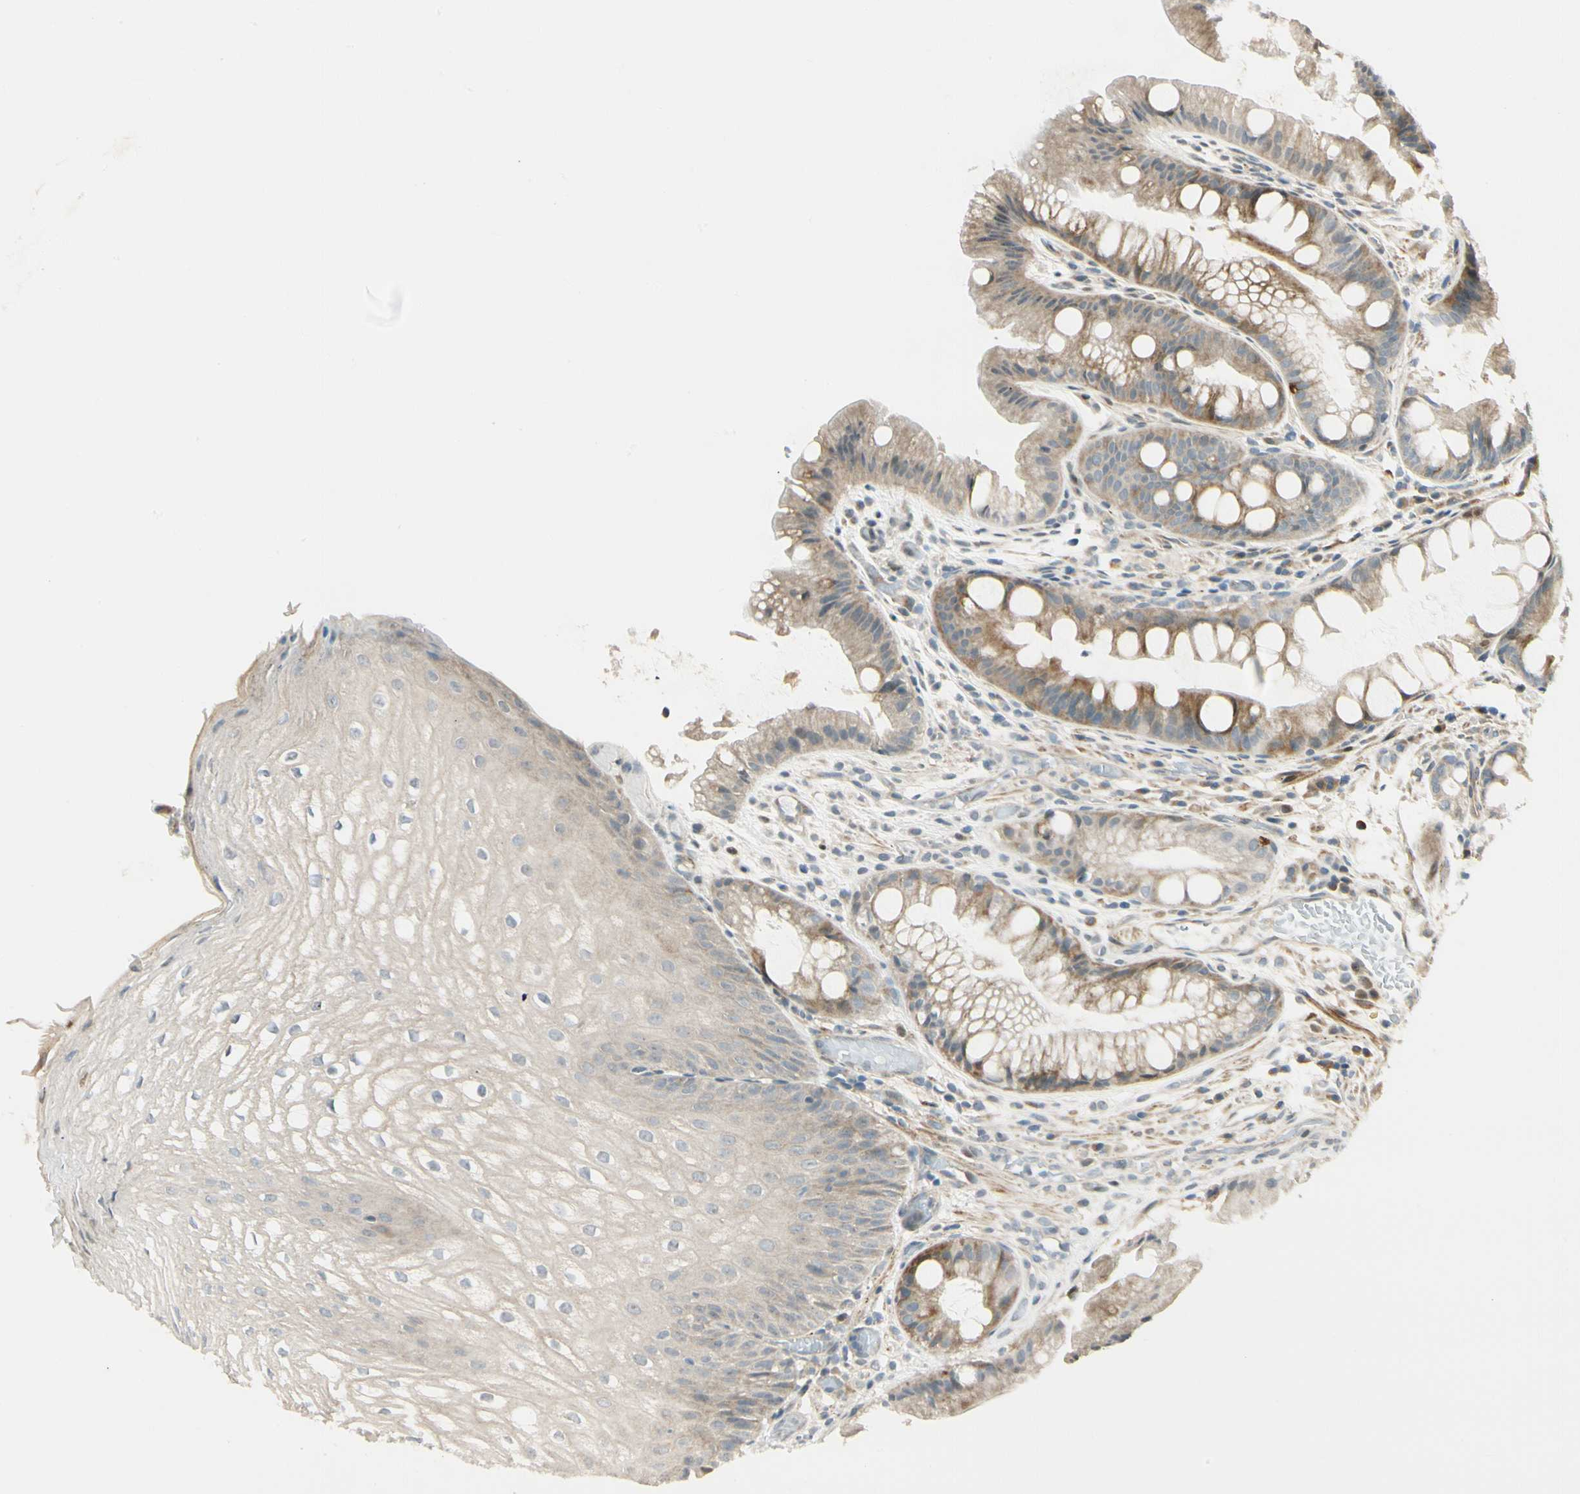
{"staining": {"intensity": "moderate", "quantity": ">75%", "location": "cytoplasmic/membranous"}, "tissue": "stomach", "cell_type": "Glandular cells", "image_type": "normal", "snomed": [{"axis": "morphology", "description": "Normal tissue, NOS"}, {"axis": "topography", "description": "Stomach, upper"}], "caption": "Moderate cytoplasmic/membranous staining is appreciated in about >75% of glandular cells in benign stomach.", "gene": "P4HA3", "patient": {"sex": "male", "age": 72}}